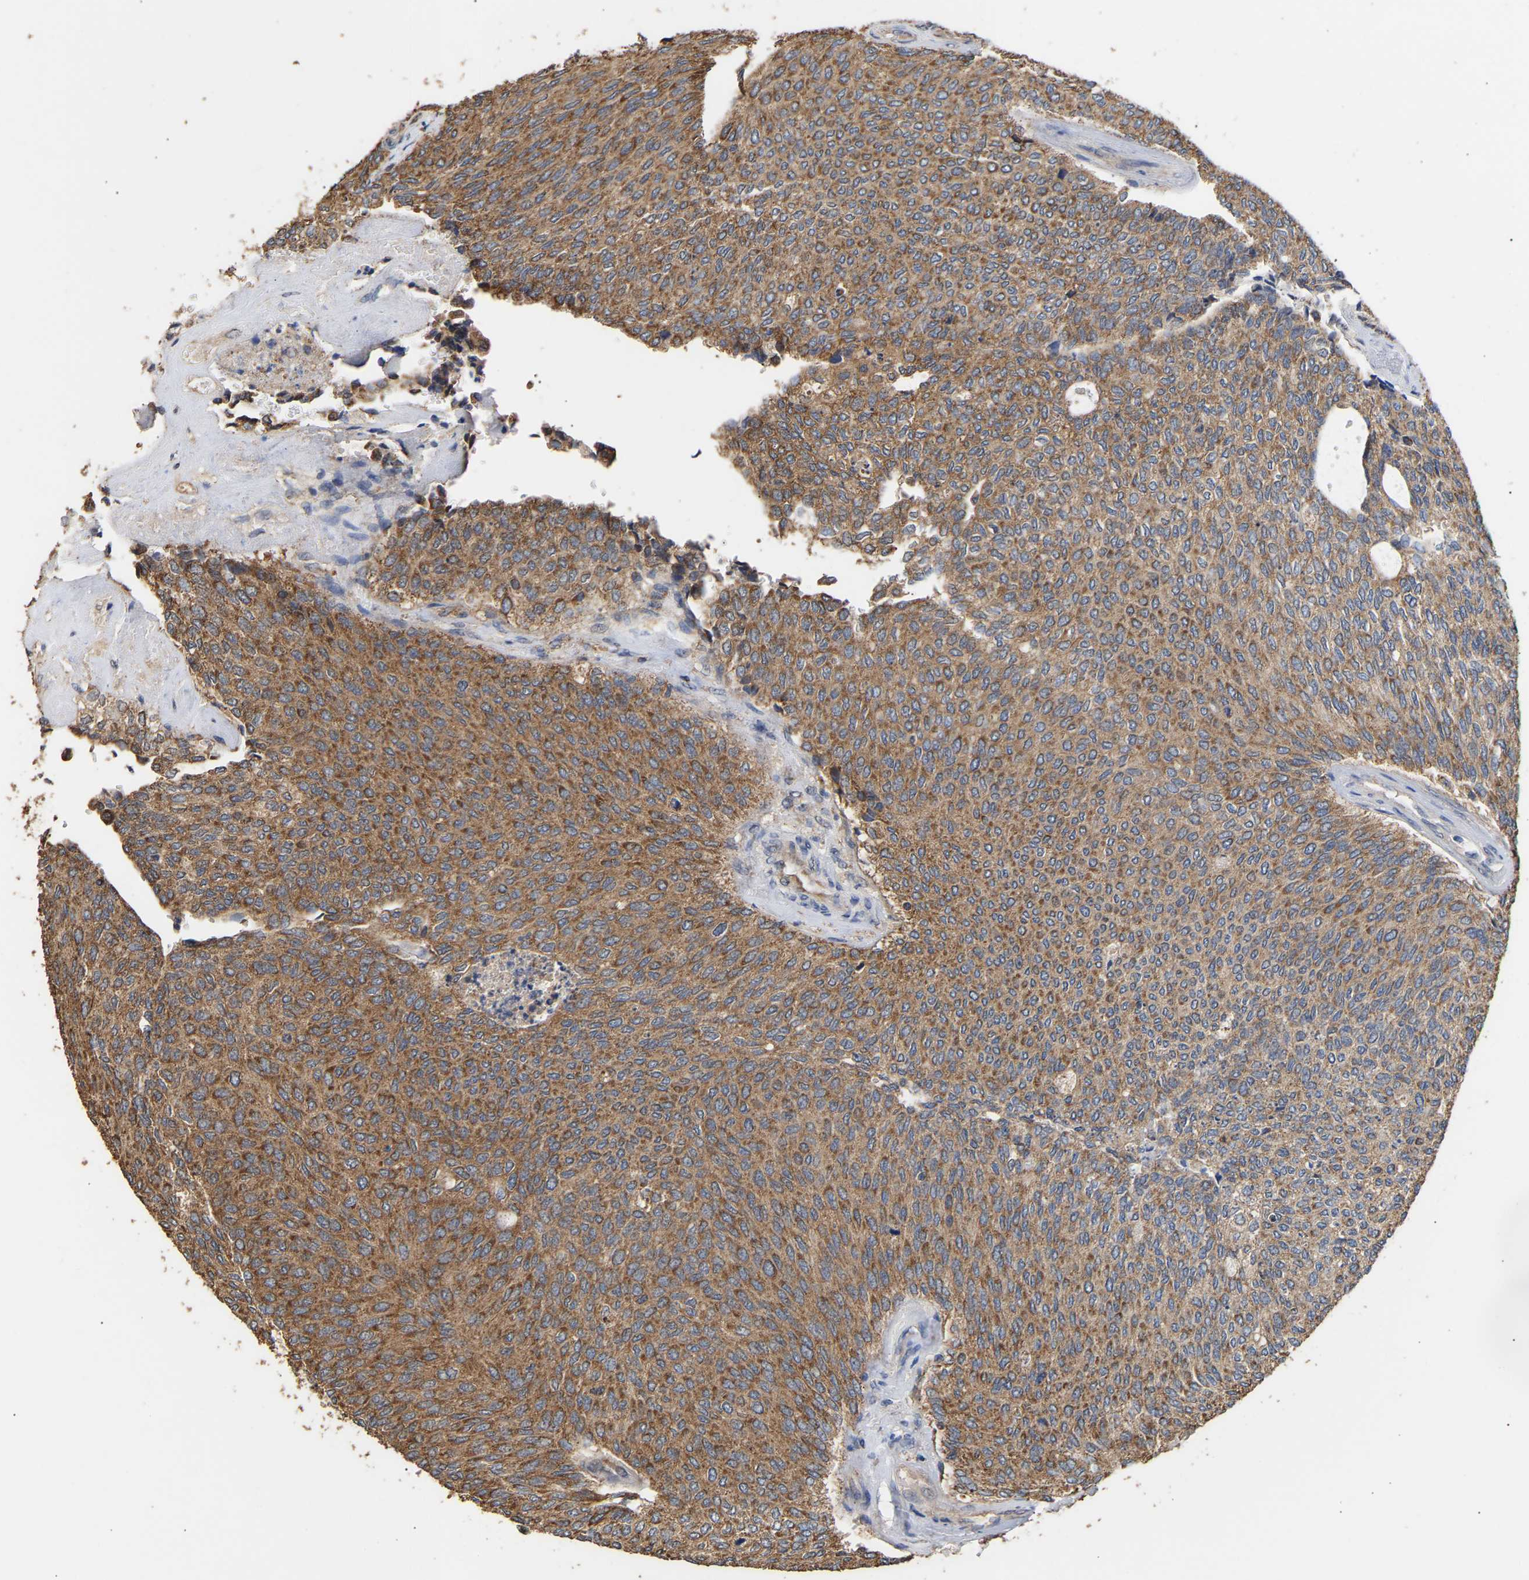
{"staining": {"intensity": "moderate", "quantity": ">75%", "location": "cytoplasmic/membranous"}, "tissue": "urothelial cancer", "cell_type": "Tumor cells", "image_type": "cancer", "snomed": [{"axis": "morphology", "description": "Urothelial carcinoma, Low grade"}, {"axis": "topography", "description": "Urinary bladder"}], "caption": "Immunohistochemical staining of human urothelial carcinoma (low-grade) demonstrates medium levels of moderate cytoplasmic/membranous expression in about >75% of tumor cells.", "gene": "ZNF26", "patient": {"sex": "female", "age": 79}}